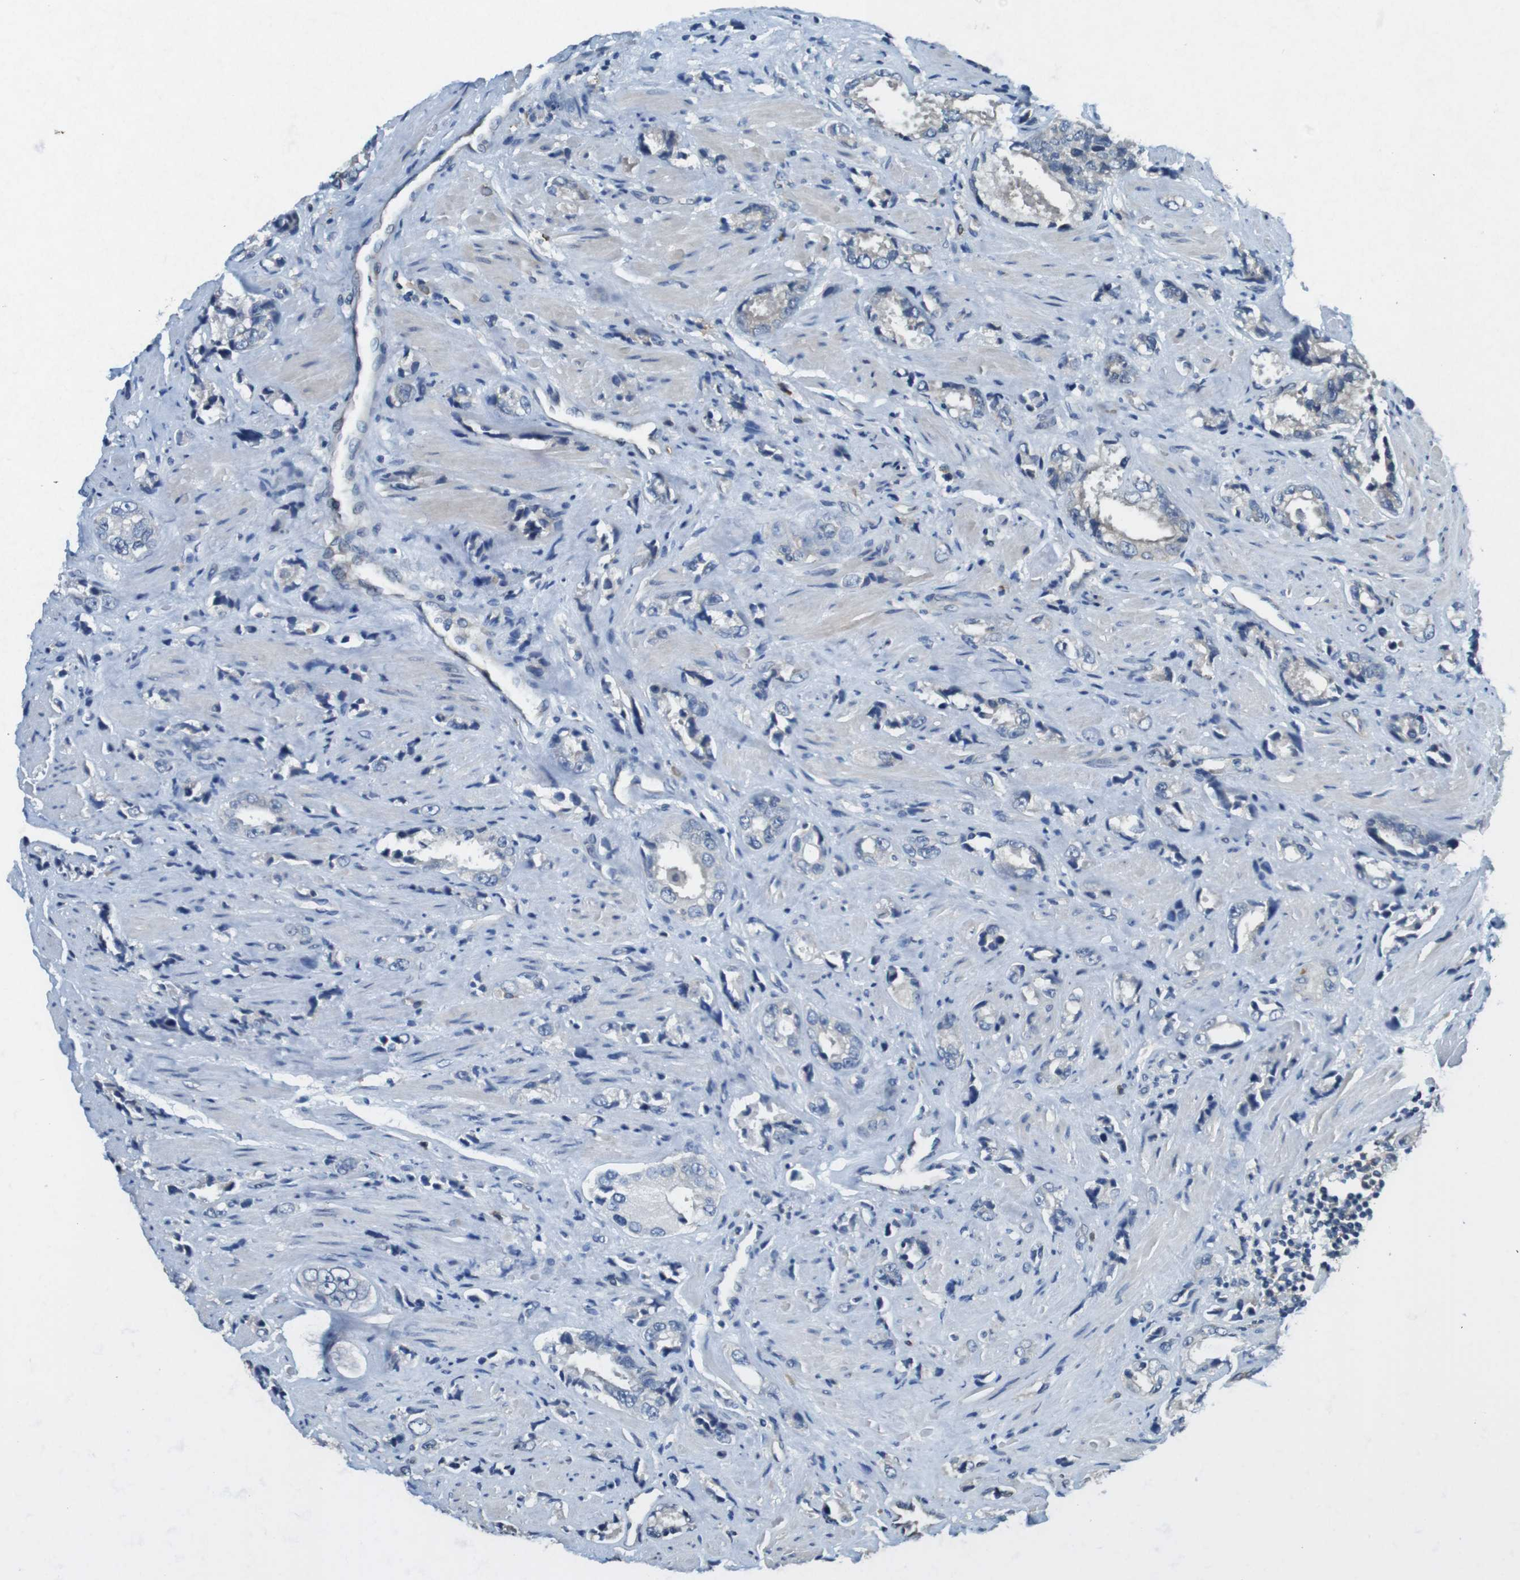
{"staining": {"intensity": "negative", "quantity": "none", "location": "none"}, "tissue": "prostate cancer", "cell_type": "Tumor cells", "image_type": "cancer", "snomed": [{"axis": "morphology", "description": "Adenocarcinoma, High grade"}, {"axis": "topography", "description": "Prostate"}], "caption": "Immunohistochemical staining of prostate cancer (adenocarcinoma (high-grade)) displays no significant staining in tumor cells.", "gene": "SUGT1", "patient": {"sex": "male", "age": 61}}